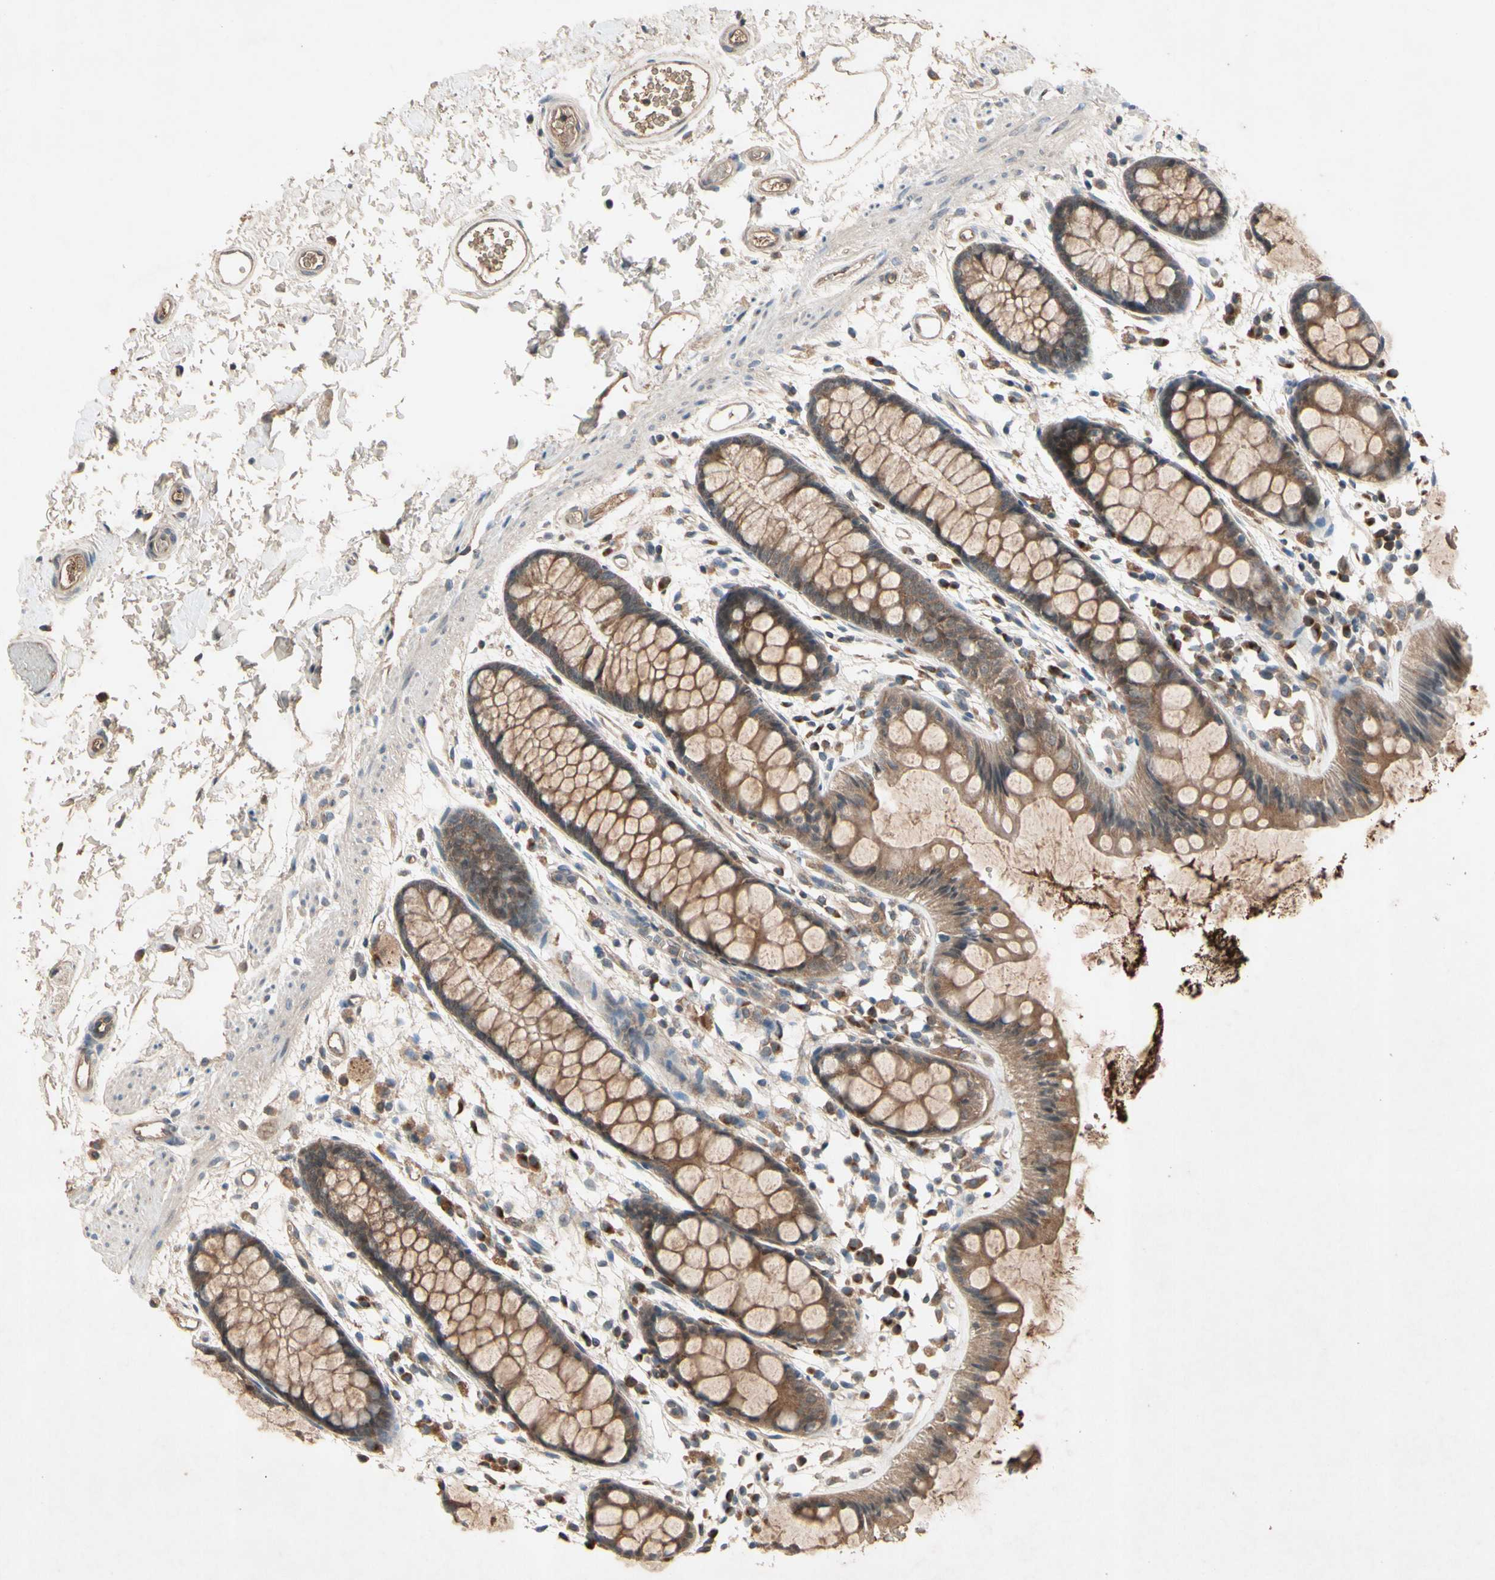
{"staining": {"intensity": "moderate", "quantity": ">75%", "location": "cytoplasmic/membranous"}, "tissue": "rectum", "cell_type": "Glandular cells", "image_type": "normal", "snomed": [{"axis": "morphology", "description": "Normal tissue, NOS"}, {"axis": "topography", "description": "Rectum"}], "caption": "A micrograph showing moderate cytoplasmic/membranous positivity in about >75% of glandular cells in normal rectum, as visualized by brown immunohistochemical staining.", "gene": "NSF", "patient": {"sex": "female", "age": 66}}